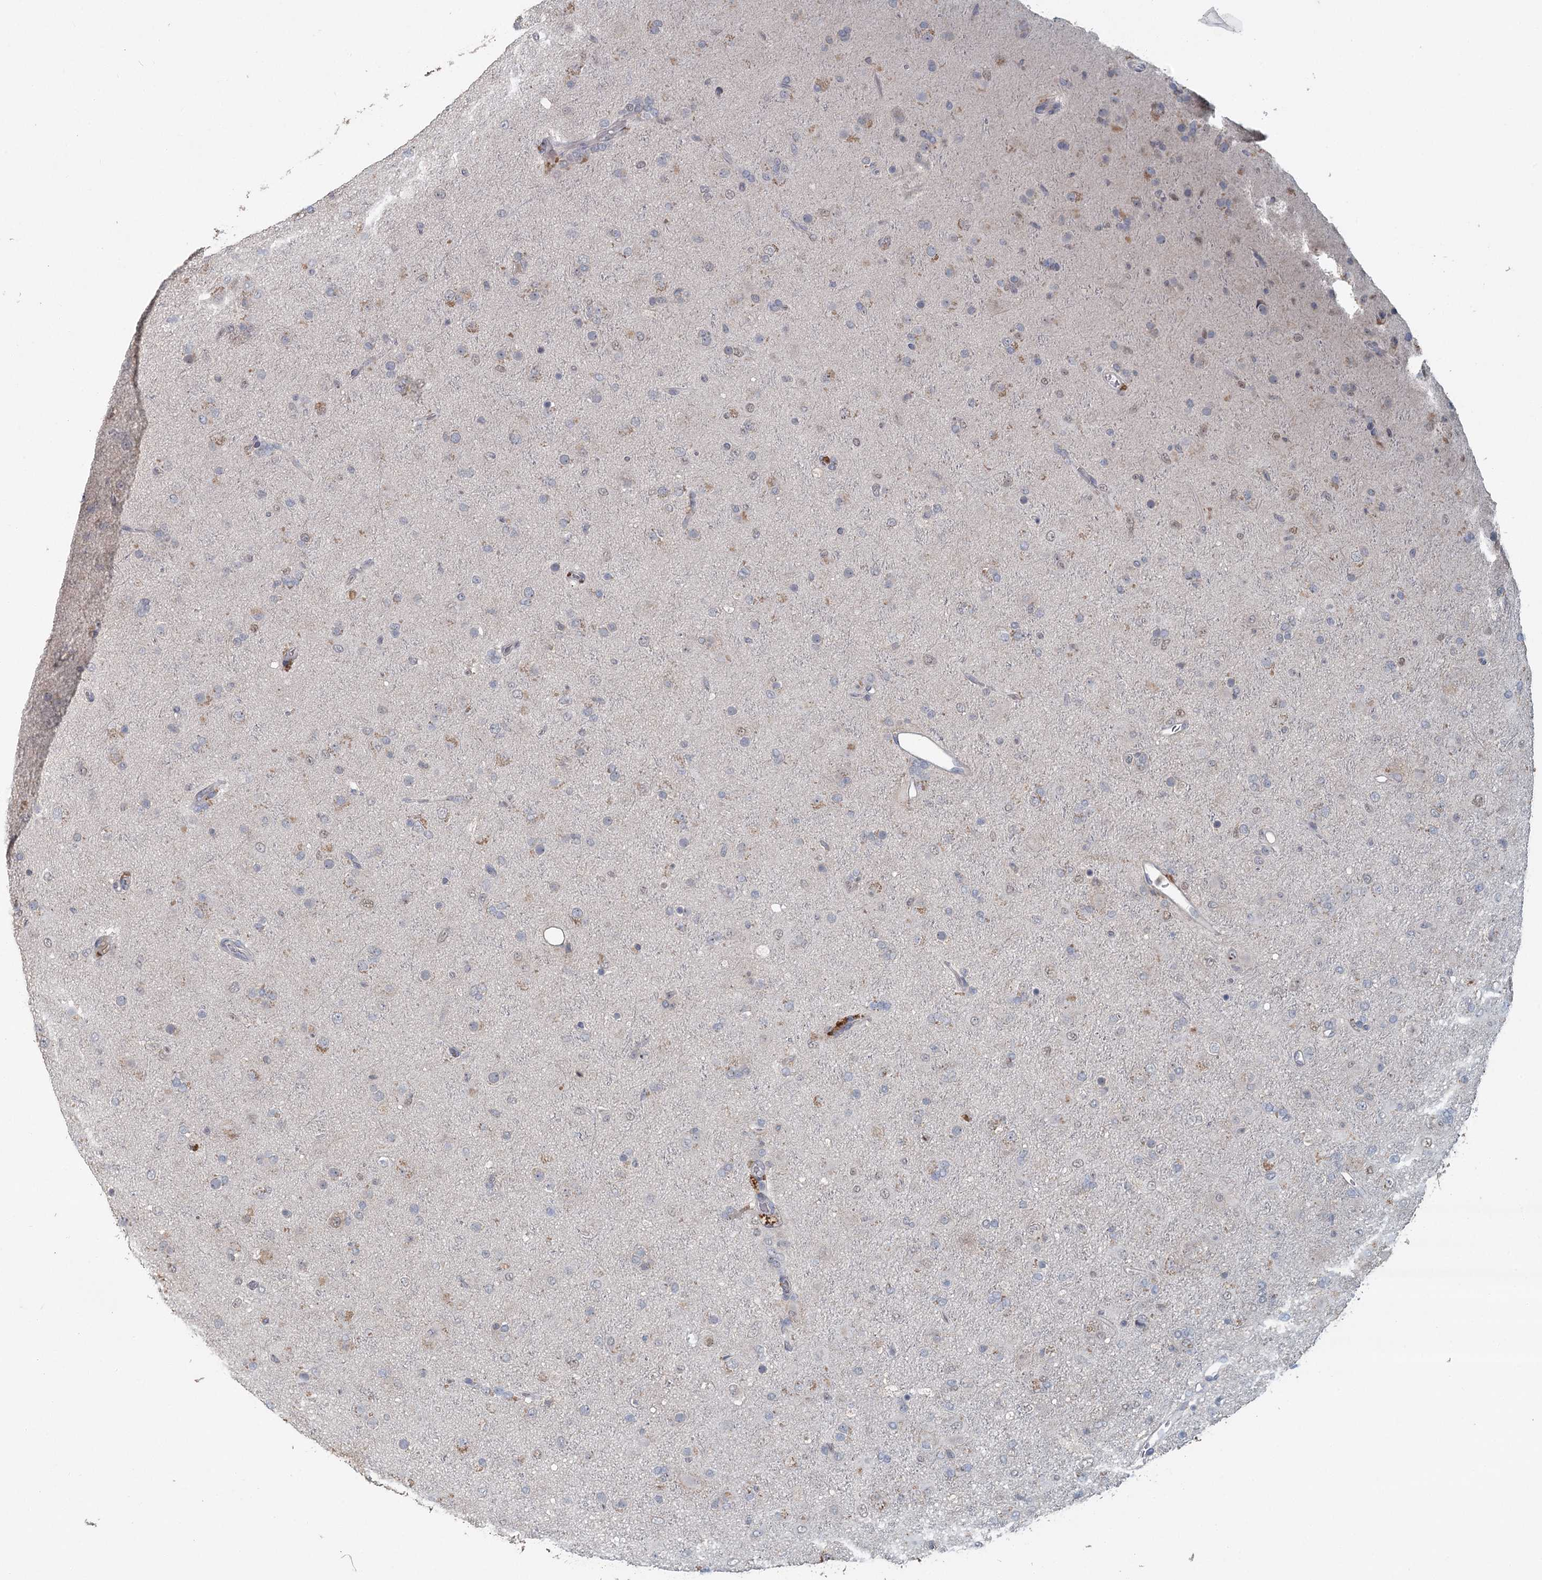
{"staining": {"intensity": "negative", "quantity": "none", "location": "none"}, "tissue": "glioma", "cell_type": "Tumor cells", "image_type": "cancer", "snomed": [{"axis": "morphology", "description": "Glioma, malignant, Low grade"}, {"axis": "topography", "description": "Brain"}], "caption": "Immunohistochemistry (IHC) of glioma shows no expression in tumor cells.", "gene": "ADK", "patient": {"sex": "male", "age": 65}}